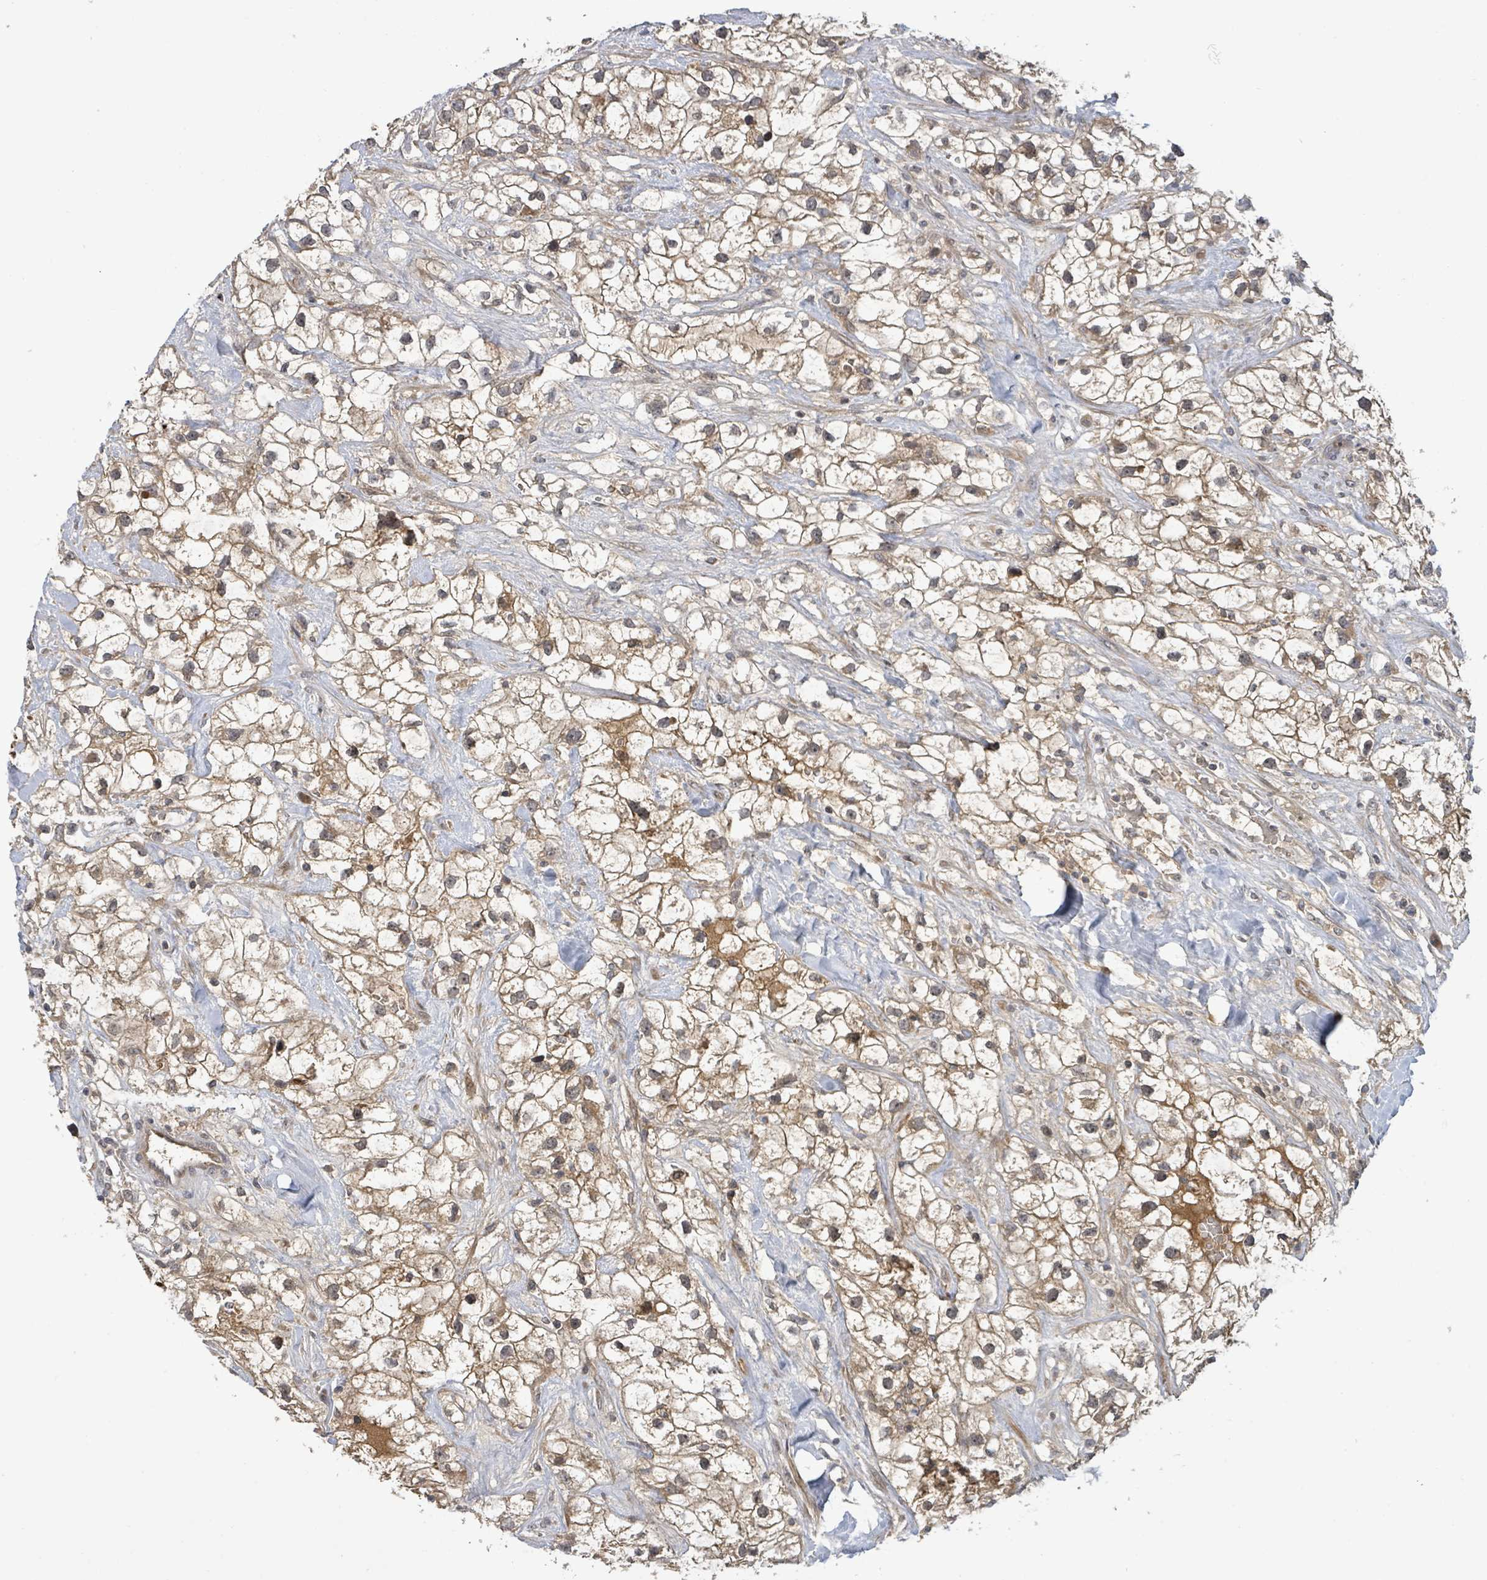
{"staining": {"intensity": "weak", "quantity": "25%-75%", "location": "cytoplasmic/membranous"}, "tissue": "renal cancer", "cell_type": "Tumor cells", "image_type": "cancer", "snomed": [{"axis": "morphology", "description": "Adenocarcinoma, NOS"}, {"axis": "topography", "description": "Kidney"}], "caption": "High-magnification brightfield microscopy of renal cancer stained with DAB (3,3'-diaminobenzidine) (brown) and counterstained with hematoxylin (blue). tumor cells exhibit weak cytoplasmic/membranous expression is seen in about25%-75% of cells.", "gene": "ITGA11", "patient": {"sex": "male", "age": 59}}